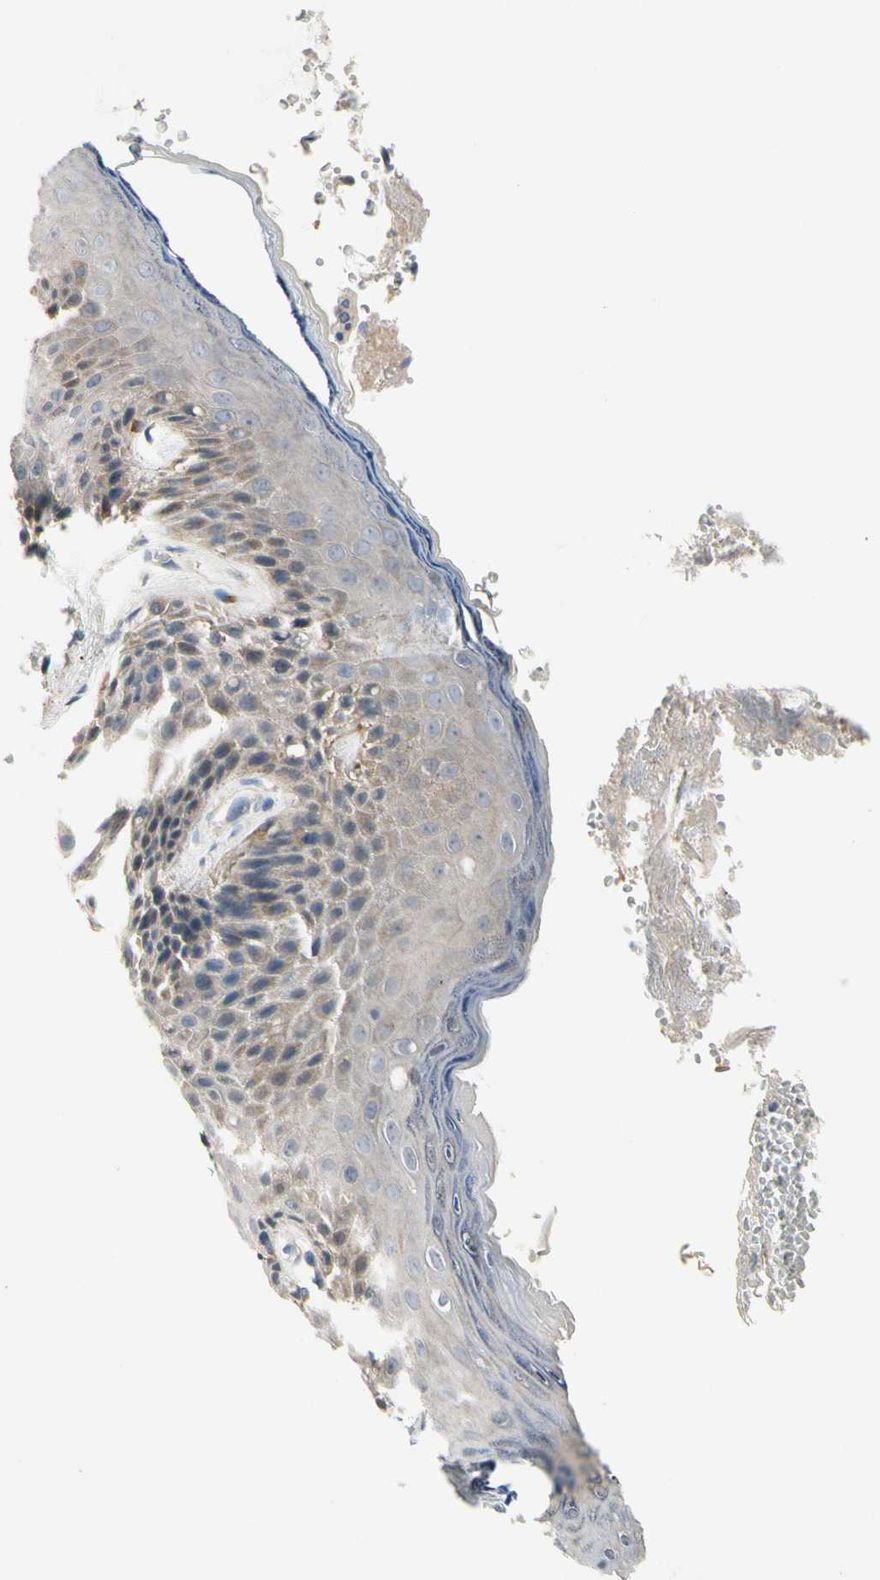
{"staining": {"intensity": "weak", "quantity": ">75%", "location": "cytoplasmic/membranous"}, "tissue": "skin", "cell_type": "Epidermal cells", "image_type": "normal", "snomed": [{"axis": "morphology", "description": "Normal tissue, NOS"}, {"axis": "topography", "description": "Anal"}], "caption": "High-power microscopy captured an IHC photomicrograph of benign skin, revealing weak cytoplasmic/membranous expression in about >75% of epidermal cells.", "gene": "GAS6", "patient": {"sex": "female", "age": 46}}